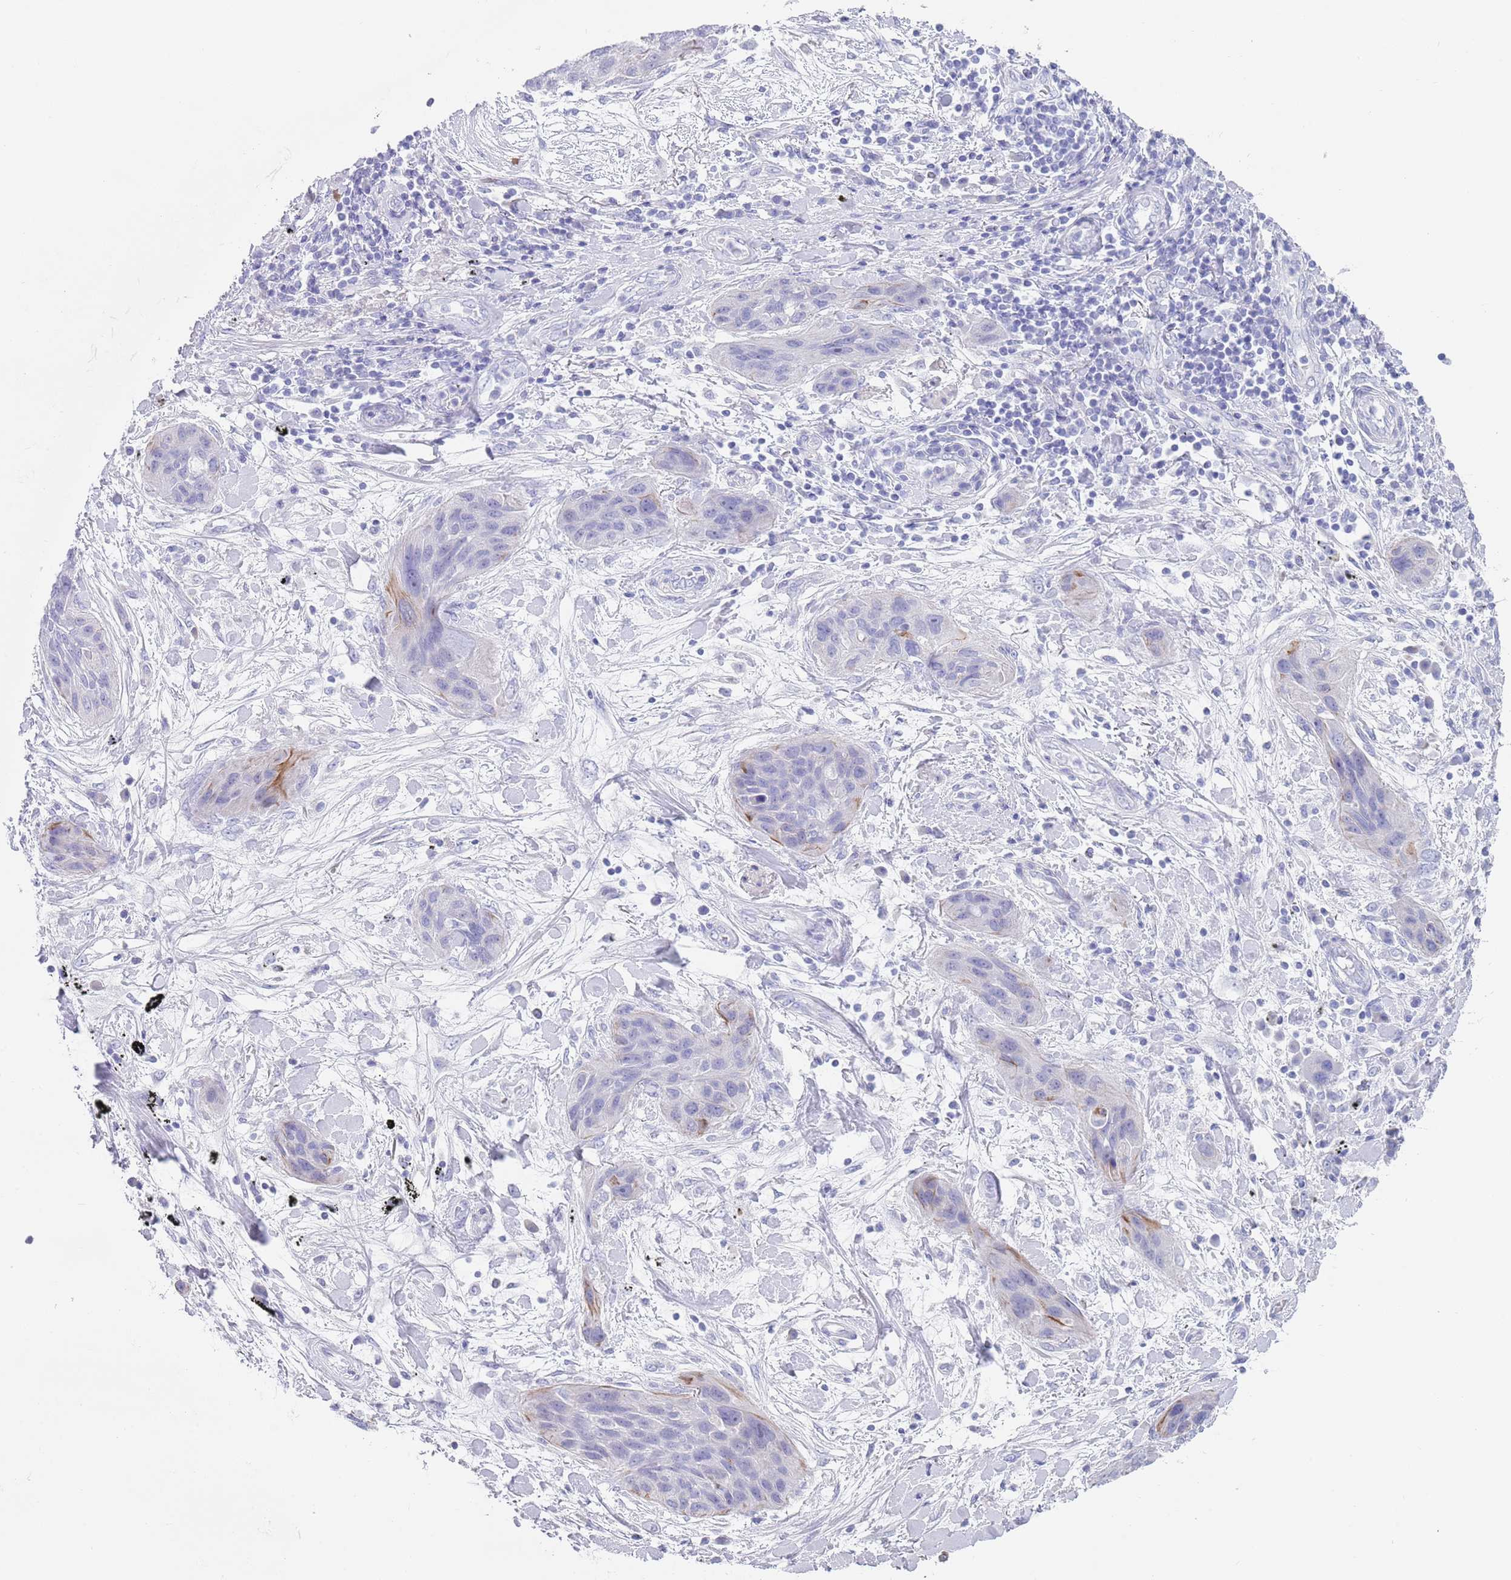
{"staining": {"intensity": "negative", "quantity": "none", "location": "none"}, "tissue": "lung cancer", "cell_type": "Tumor cells", "image_type": "cancer", "snomed": [{"axis": "morphology", "description": "Squamous cell carcinoma, NOS"}, {"axis": "topography", "description": "Lung"}], "caption": "The IHC micrograph has no significant expression in tumor cells of squamous cell carcinoma (lung) tissue. (DAB (3,3'-diaminobenzidine) immunohistochemistry (IHC), high magnification).", "gene": "CPXM2", "patient": {"sex": "female", "age": 70}}